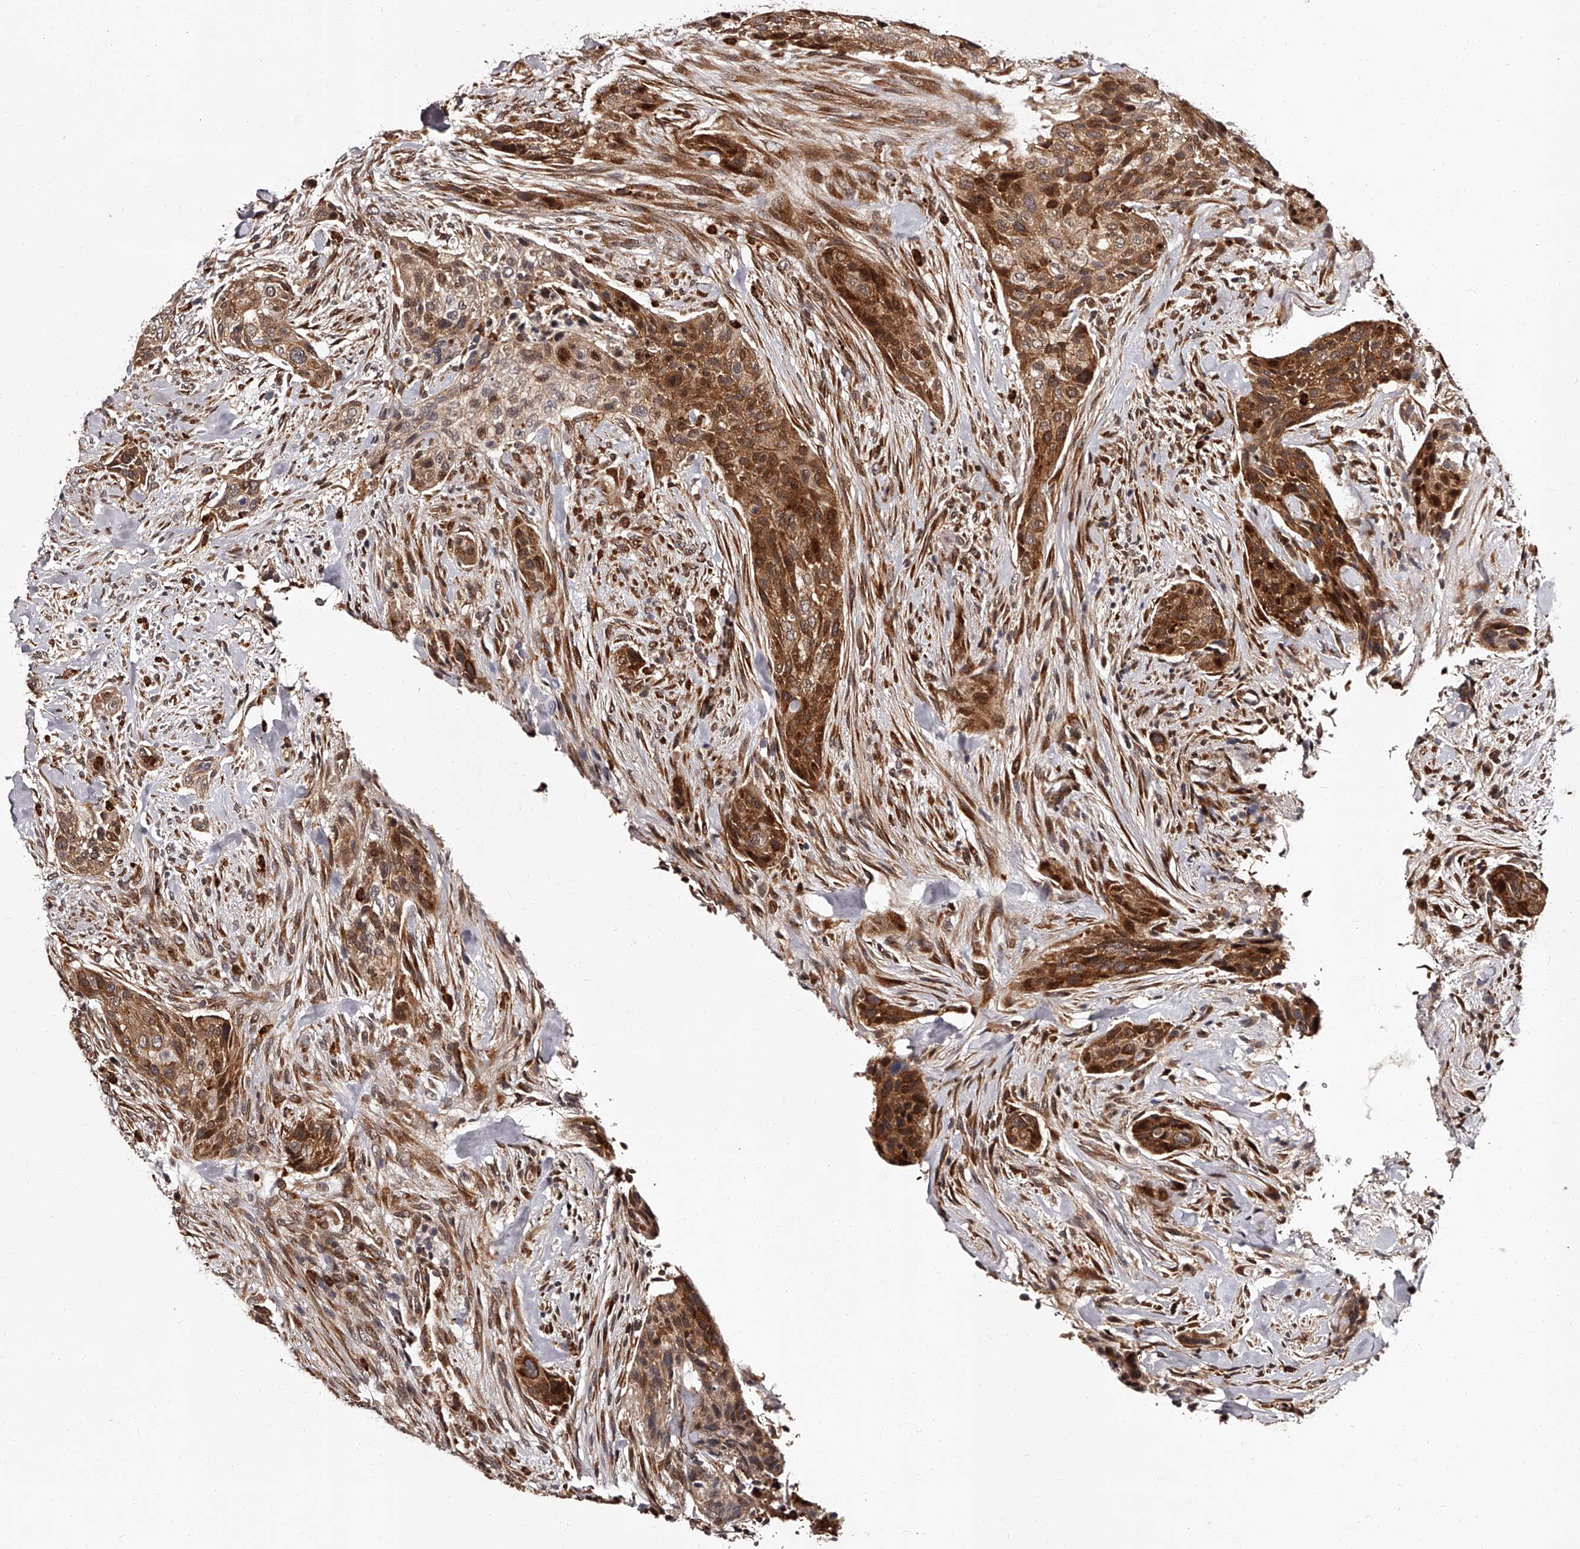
{"staining": {"intensity": "strong", "quantity": ">75%", "location": "cytoplasmic/membranous,nuclear"}, "tissue": "urothelial cancer", "cell_type": "Tumor cells", "image_type": "cancer", "snomed": [{"axis": "morphology", "description": "Urothelial carcinoma, High grade"}, {"axis": "topography", "description": "Urinary bladder"}], "caption": "Immunohistochemistry (DAB) staining of human urothelial carcinoma (high-grade) reveals strong cytoplasmic/membranous and nuclear protein positivity in about >75% of tumor cells.", "gene": "RSC1A1", "patient": {"sex": "male", "age": 35}}